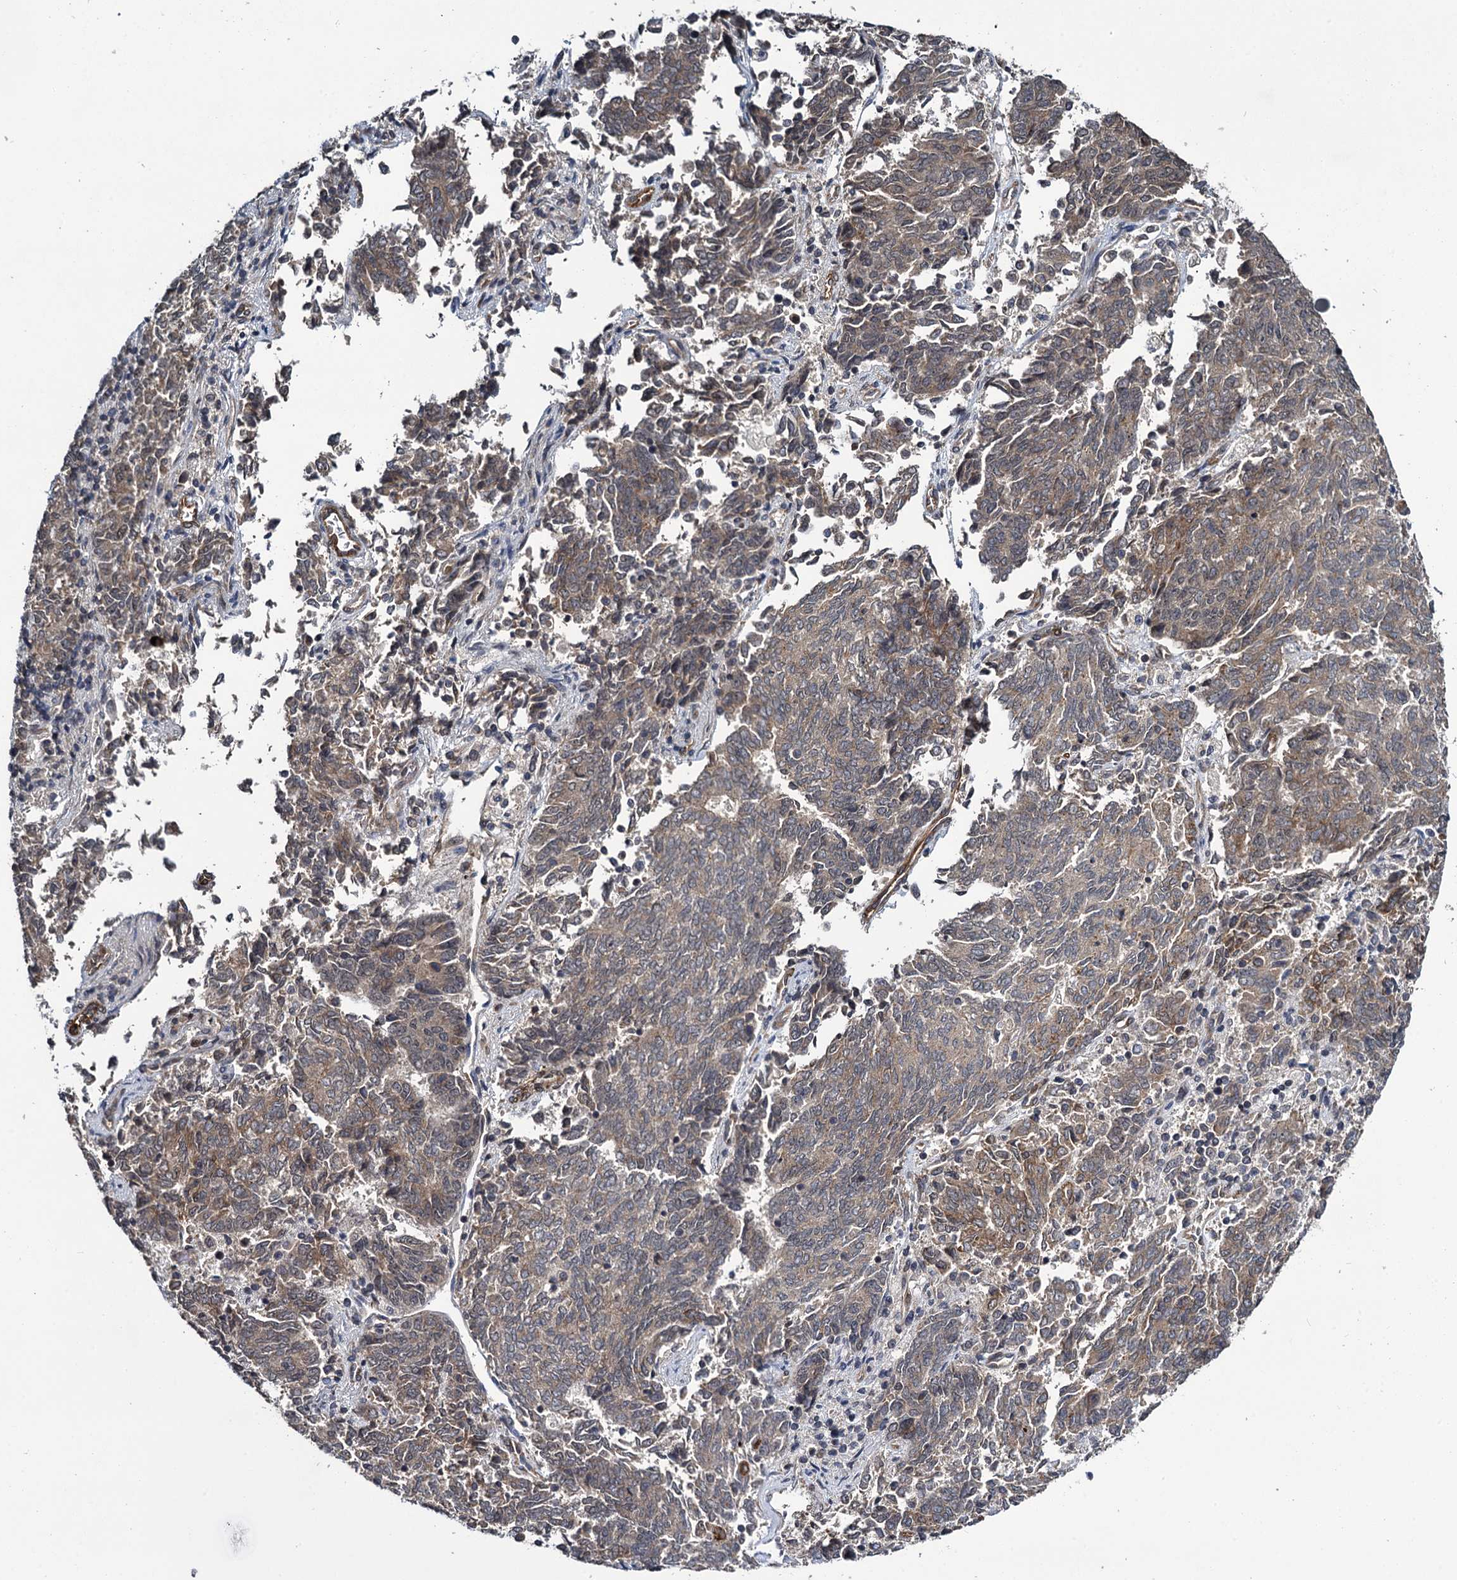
{"staining": {"intensity": "moderate", "quantity": "25%-75%", "location": "cytoplasmic/membranous"}, "tissue": "endometrial cancer", "cell_type": "Tumor cells", "image_type": "cancer", "snomed": [{"axis": "morphology", "description": "Adenocarcinoma, NOS"}, {"axis": "topography", "description": "Endometrium"}], "caption": "Human endometrial cancer stained with a brown dye displays moderate cytoplasmic/membranous positive expression in about 25%-75% of tumor cells.", "gene": "ARHGAP42", "patient": {"sex": "female", "age": 80}}